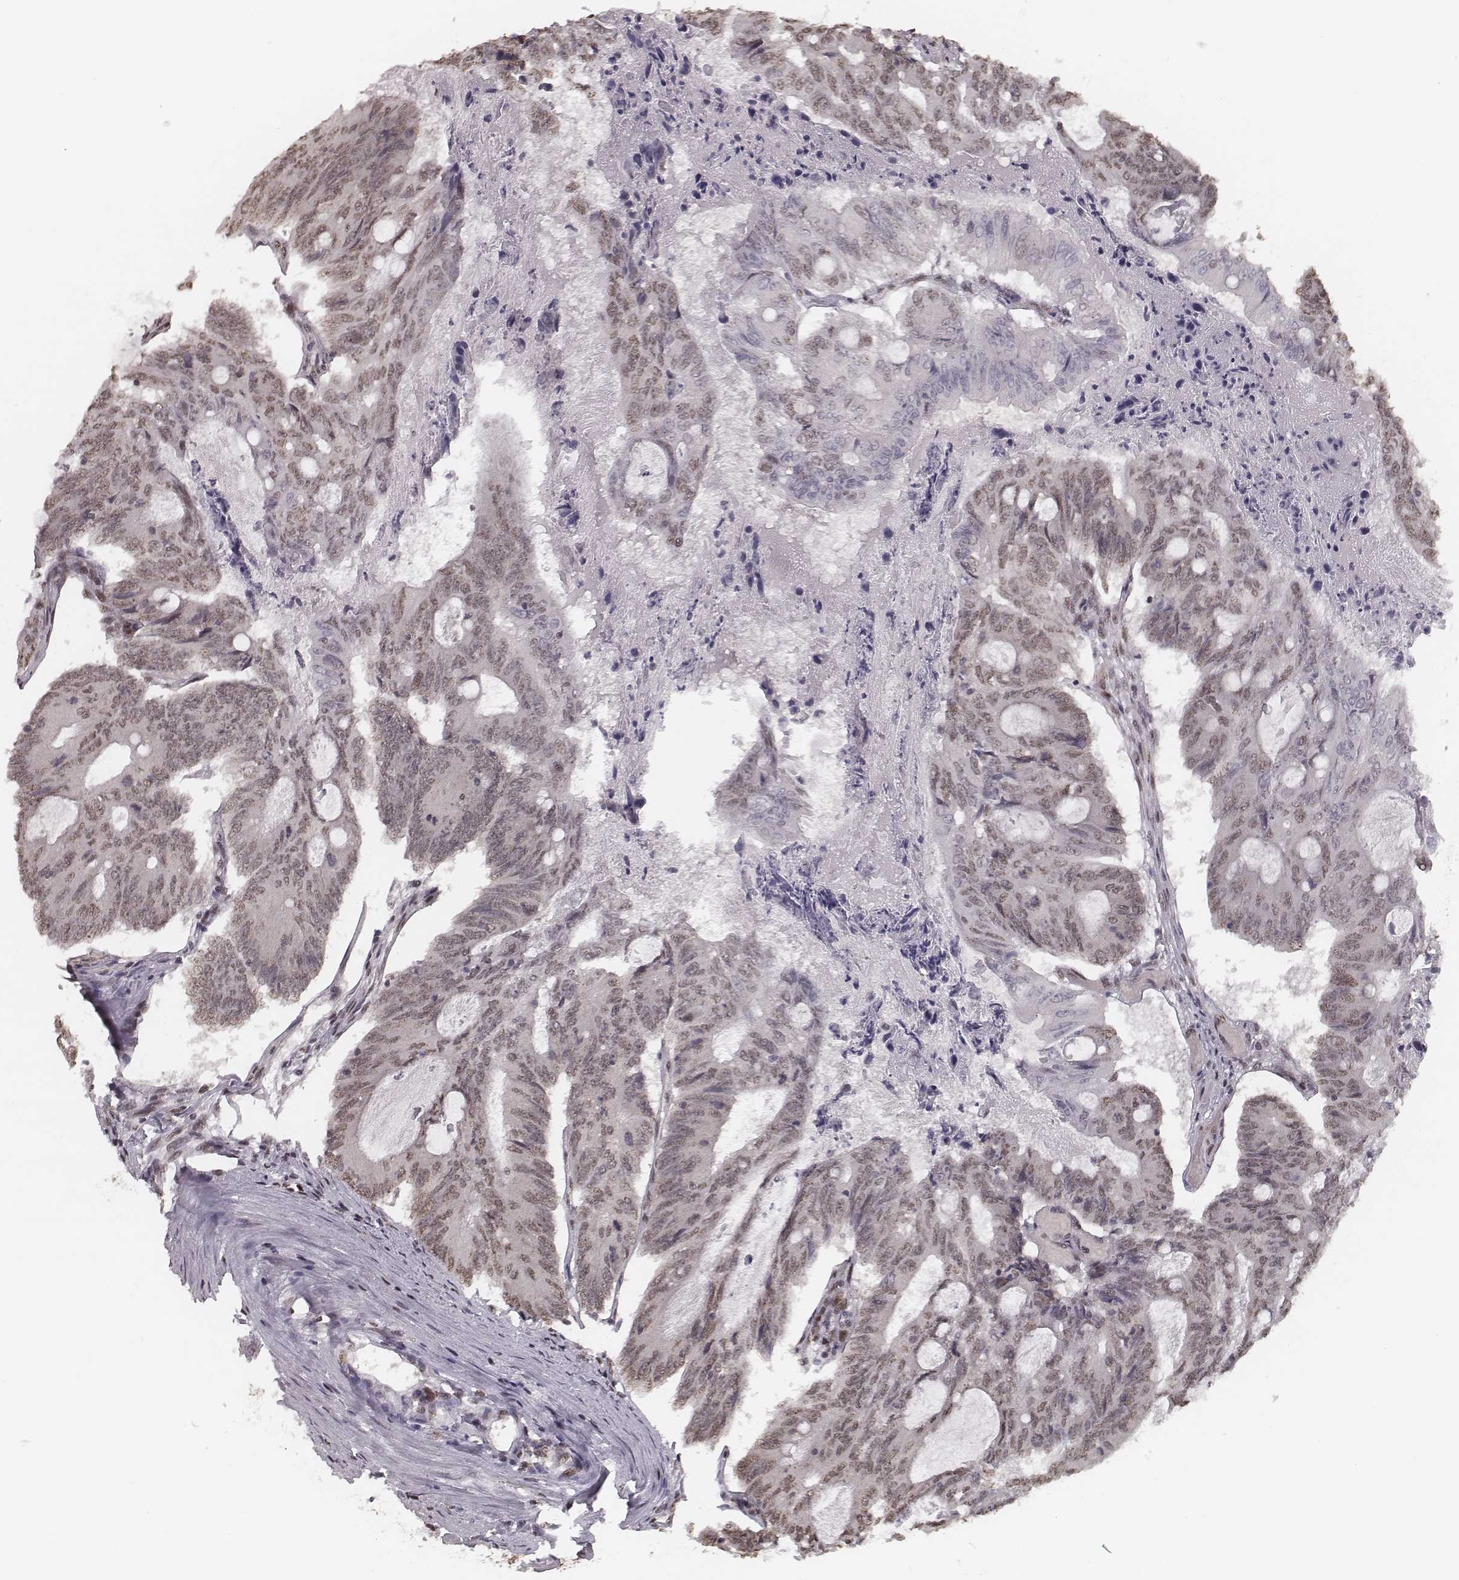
{"staining": {"intensity": "weak", "quantity": ">75%", "location": "nuclear"}, "tissue": "colorectal cancer", "cell_type": "Tumor cells", "image_type": "cancer", "snomed": [{"axis": "morphology", "description": "Adenocarcinoma, NOS"}, {"axis": "topography", "description": "Colon"}], "caption": "Immunohistochemical staining of human colorectal cancer (adenocarcinoma) shows low levels of weak nuclear protein positivity in about >75% of tumor cells. (DAB (3,3'-diaminobenzidine) IHC, brown staining for protein, blue staining for nuclei).", "gene": "HMGA2", "patient": {"sex": "female", "age": 70}}